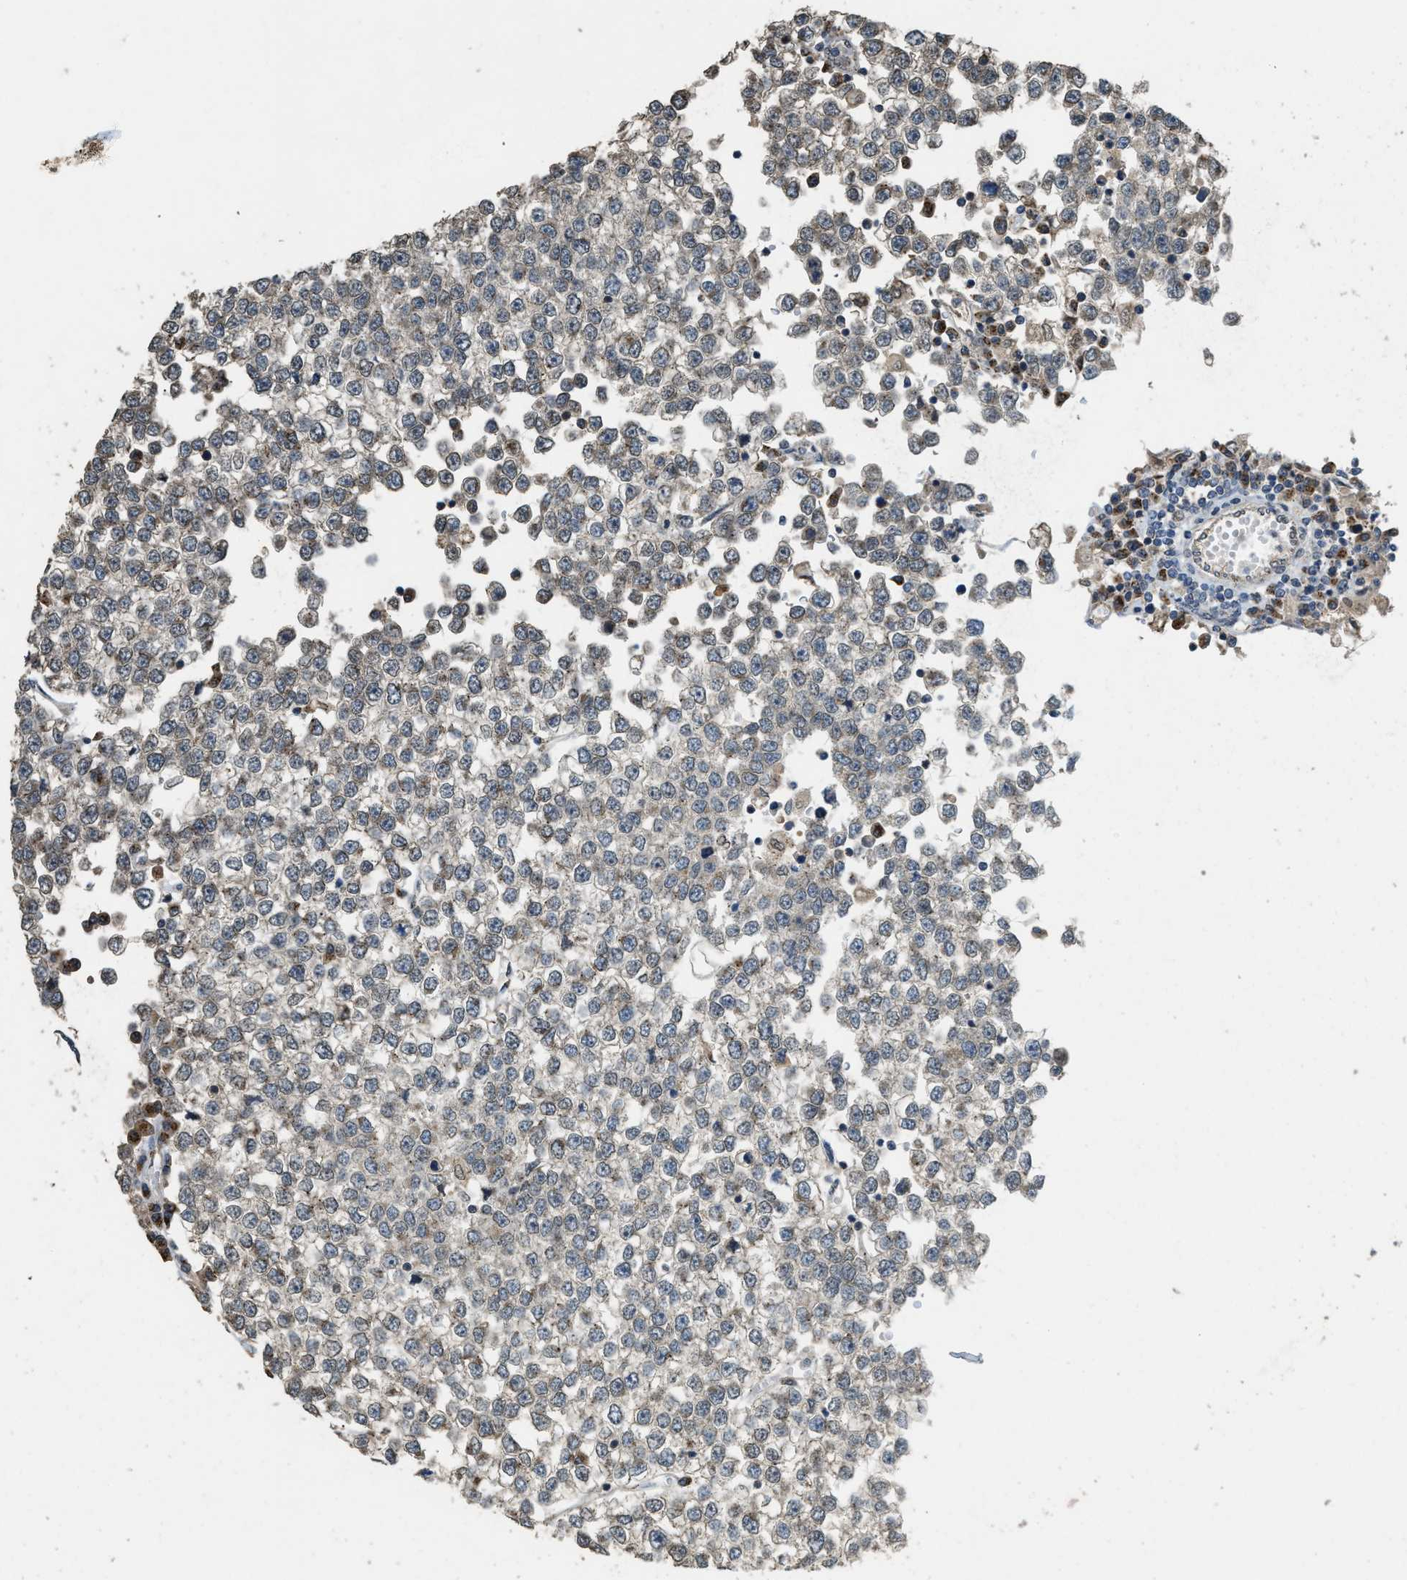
{"staining": {"intensity": "moderate", "quantity": ">75%", "location": "cytoplasmic/membranous"}, "tissue": "testis cancer", "cell_type": "Tumor cells", "image_type": "cancer", "snomed": [{"axis": "morphology", "description": "Seminoma, NOS"}, {"axis": "topography", "description": "Testis"}], "caption": "There is medium levels of moderate cytoplasmic/membranous positivity in tumor cells of testis cancer, as demonstrated by immunohistochemical staining (brown color).", "gene": "IPO7", "patient": {"sex": "male", "age": 65}}